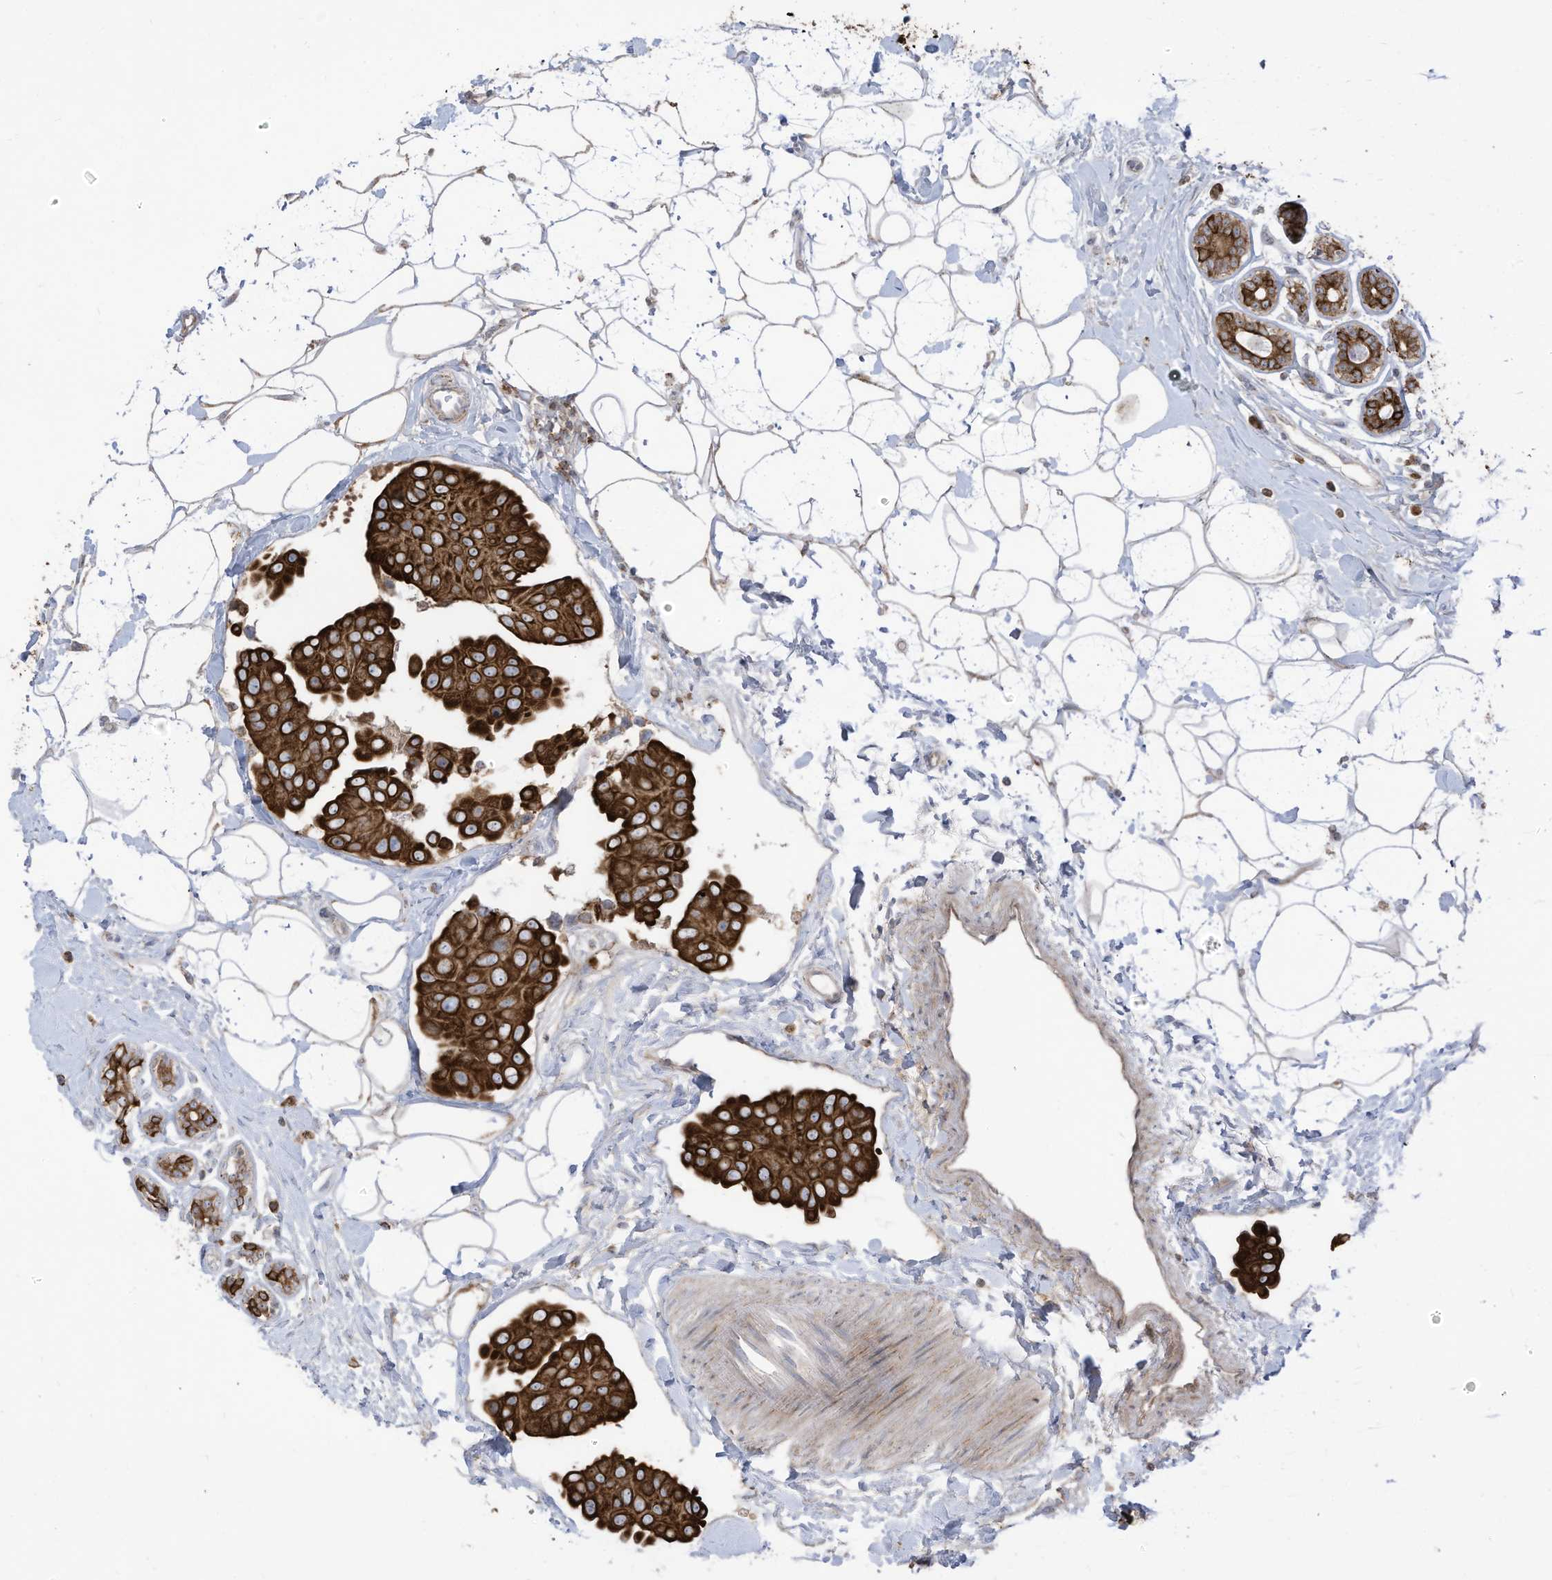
{"staining": {"intensity": "strong", "quantity": ">75%", "location": "cytoplasmic/membranous"}, "tissue": "breast cancer", "cell_type": "Tumor cells", "image_type": "cancer", "snomed": [{"axis": "morphology", "description": "Normal tissue, NOS"}, {"axis": "morphology", "description": "Duct carcinoma"}, {"axis": "topography", "description": "Breast"}], "caption": "About >75% of tumor cells in invasive ductal carcinoma (breast) demonstrate strong cytoplasmic/membranous protein staining as visualized by brown immunohistochemical staining.", "gene": "CGAS", "patient": {"sex": "female", "age": 39}}